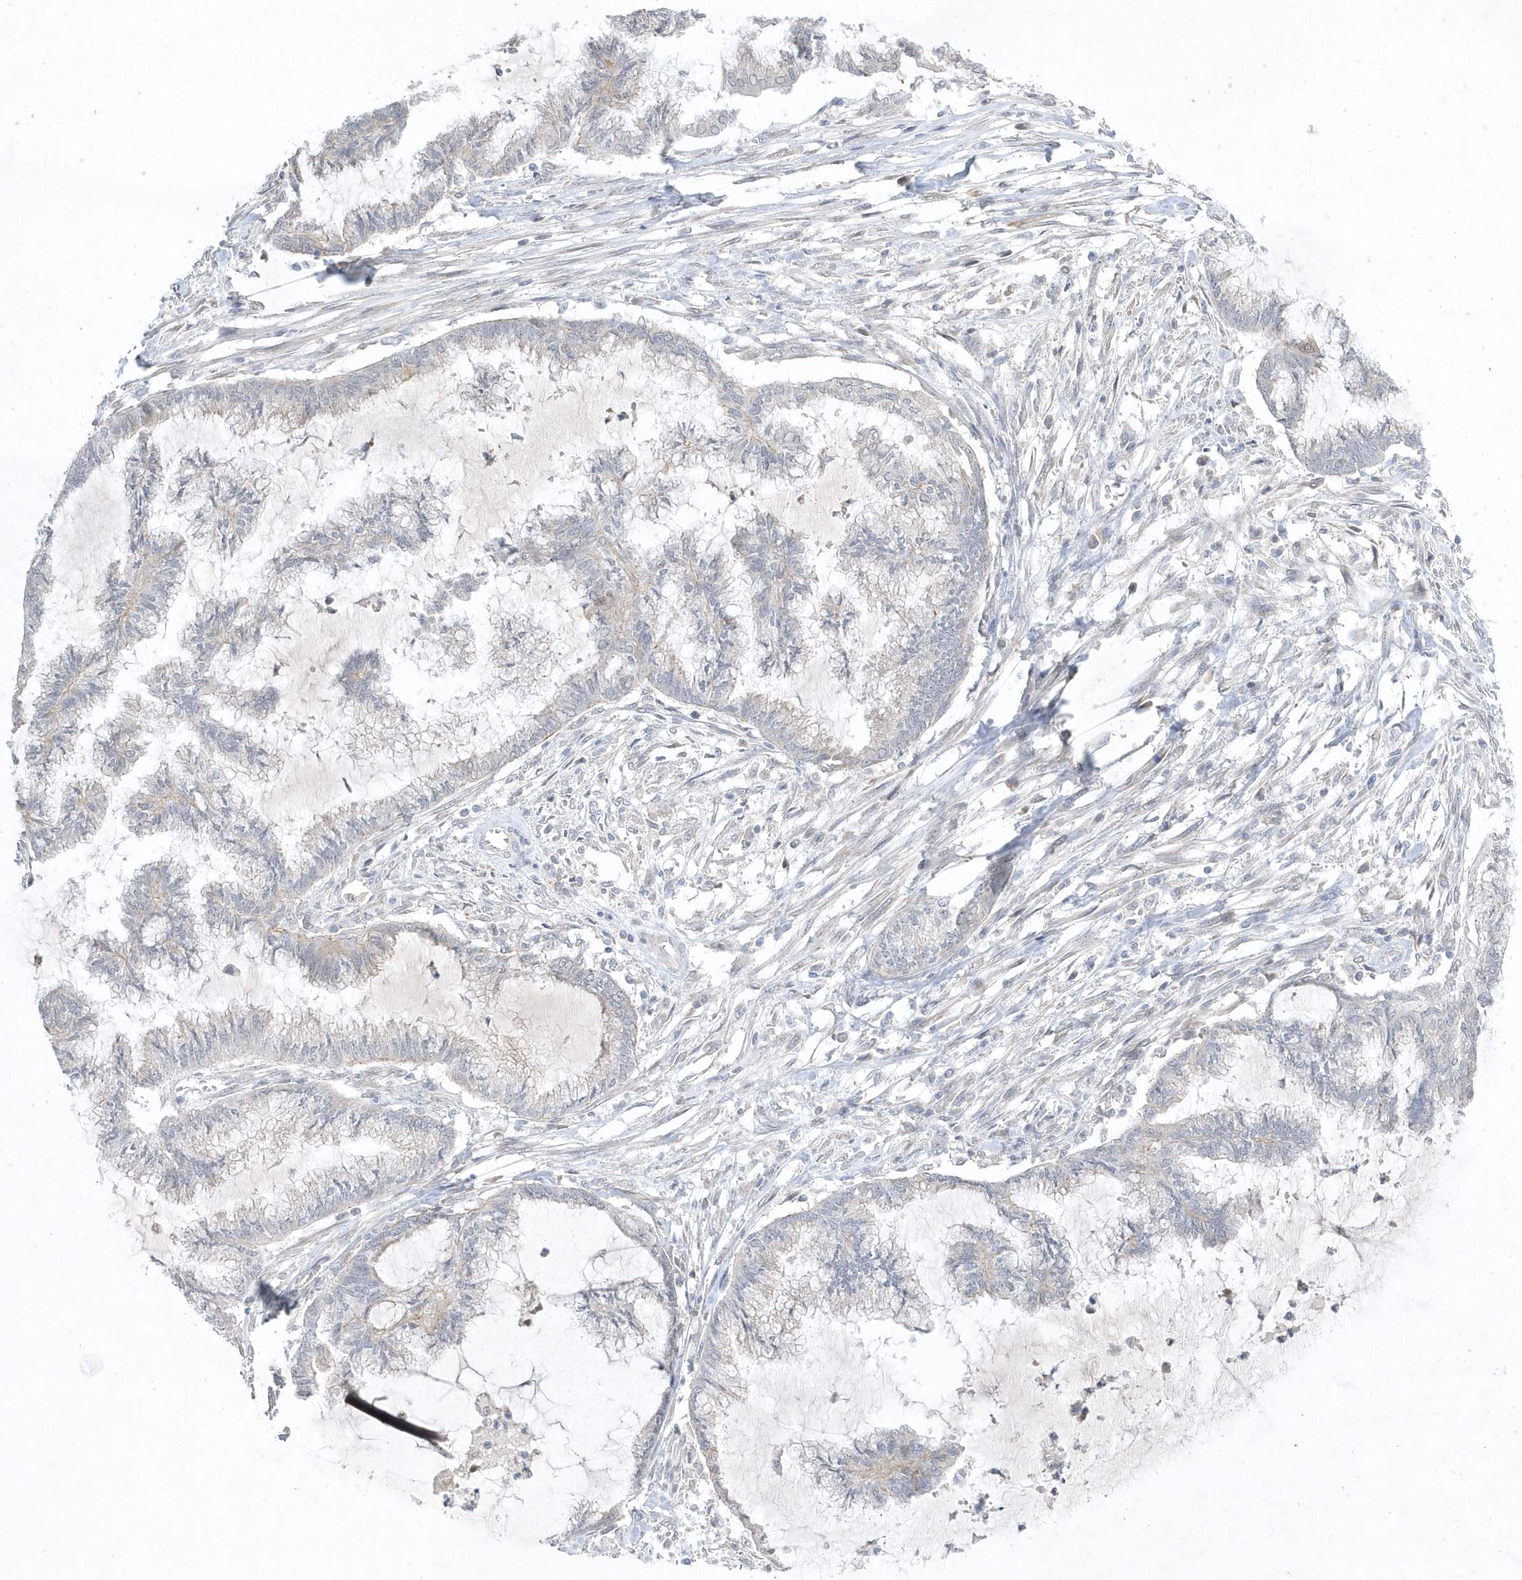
{"staining": {"intensity": "negative", "quantity": "none", "location": "none"}, "tissue": "endometrial cancer", "cell_type": "Tumor cells", "image_type": "cancer", "snomed": [{"axis": "morphology", "description": "Adenocarcinoma, NOS"}, {"axis": "topography", "description": "Endometrium"}], "caption": "IHC histopathology image of human endometrial cancer stained for a protein (brown), which demonstrates no positivity in tumor cells. Brightfield microscopy of immunohistochemistry (IHC) stained with DAB (brown) and hematoxylin (blue), captured at high magnification.", "gene": "ZC3H12D", "patient": {"sex": "female", "age": 86}}